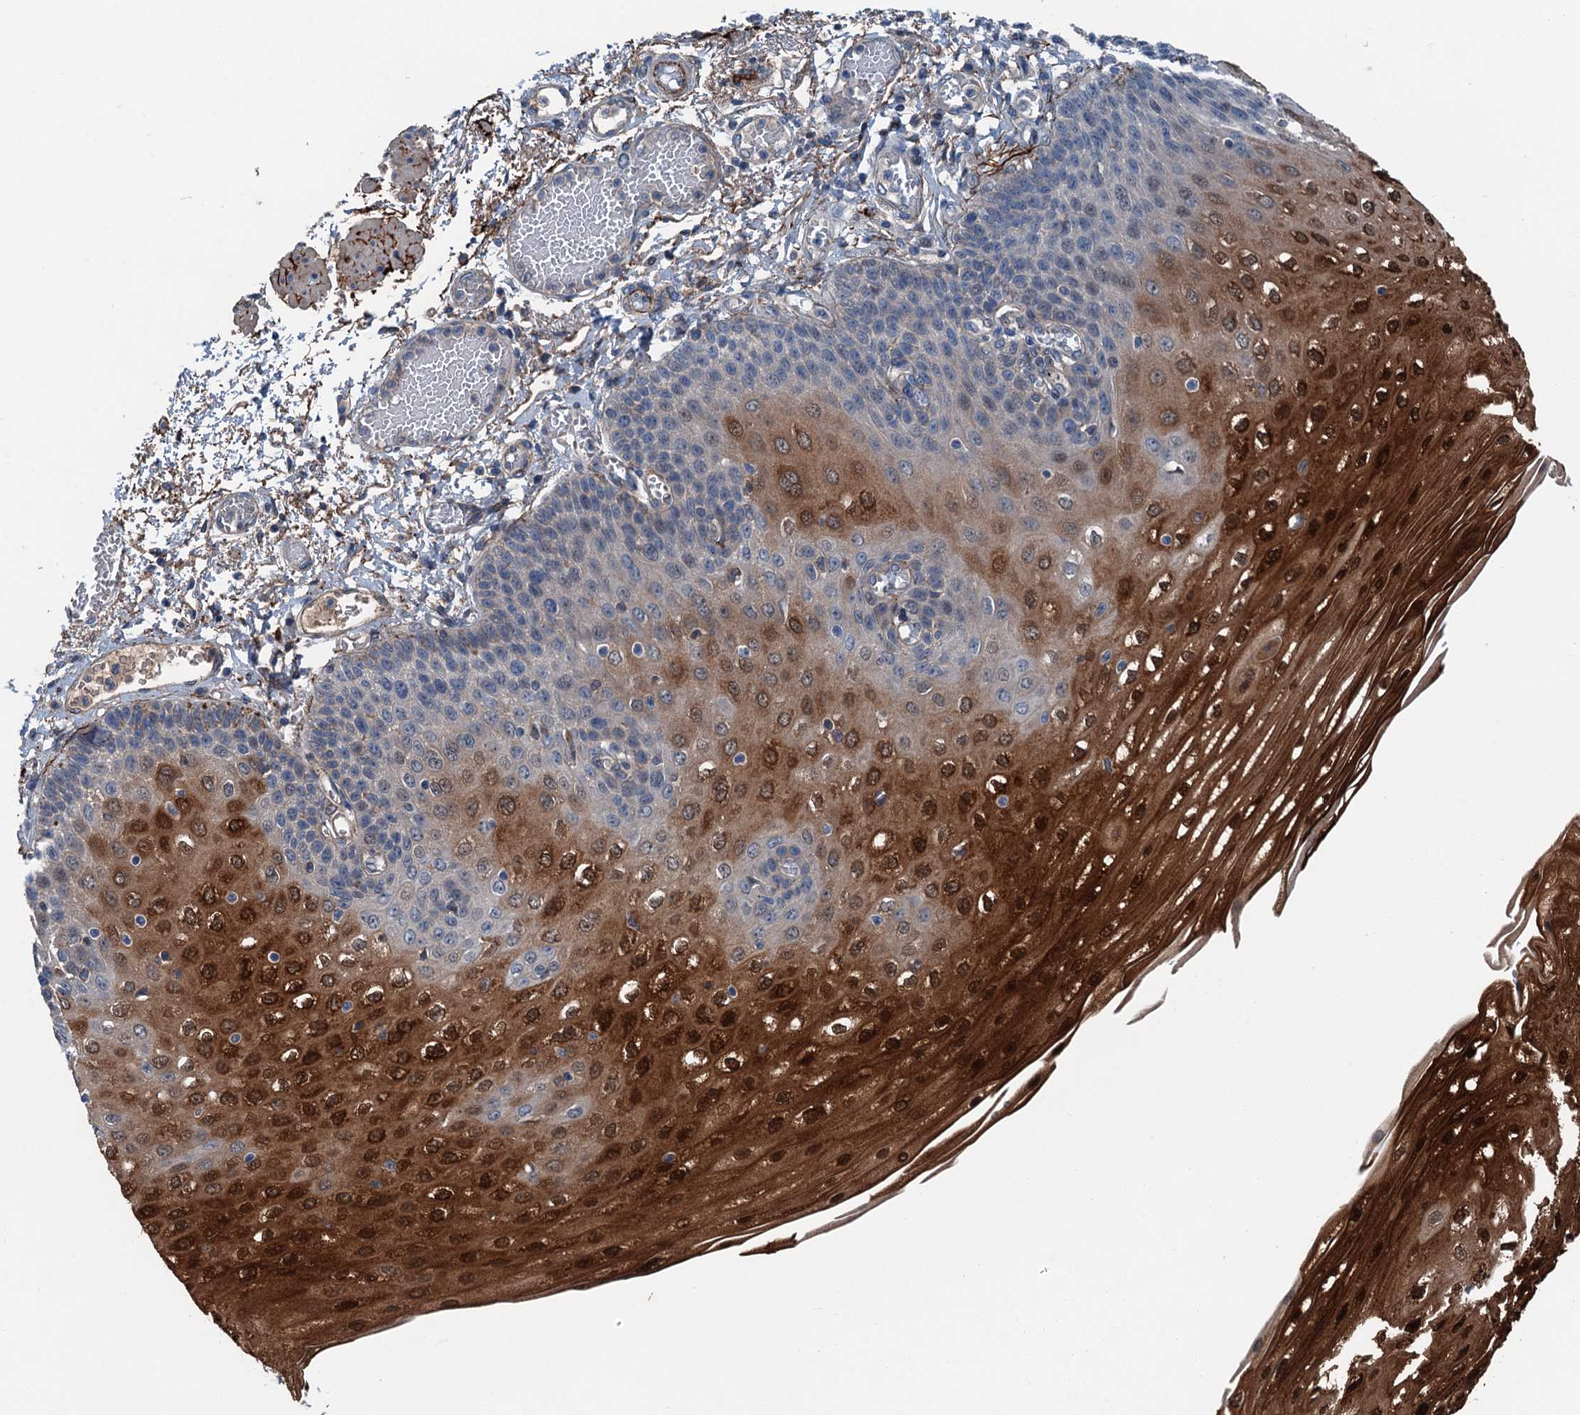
{"staining": {"intensity": "strong", "quantity": "<25%", "location": "cytoplasmic/membranous,nuclear"}, "tissue": "esophagus", "cell_type": "Squamous epithelial cells", "image_type": "normal", "snomed": [{"axis": "morphology", "description": "Normal tissue, NOS"}, {"axis": "topography", "description": "Esophagus"}], "caption": "Esophagus stained with a brown dye shows strong cytoplasmic/membranous,nuclear positive positivity in about <25% of squamous epithelial cells.", "gene": "SLC2A10", "patient": {"sex": "male", "age": 81}}